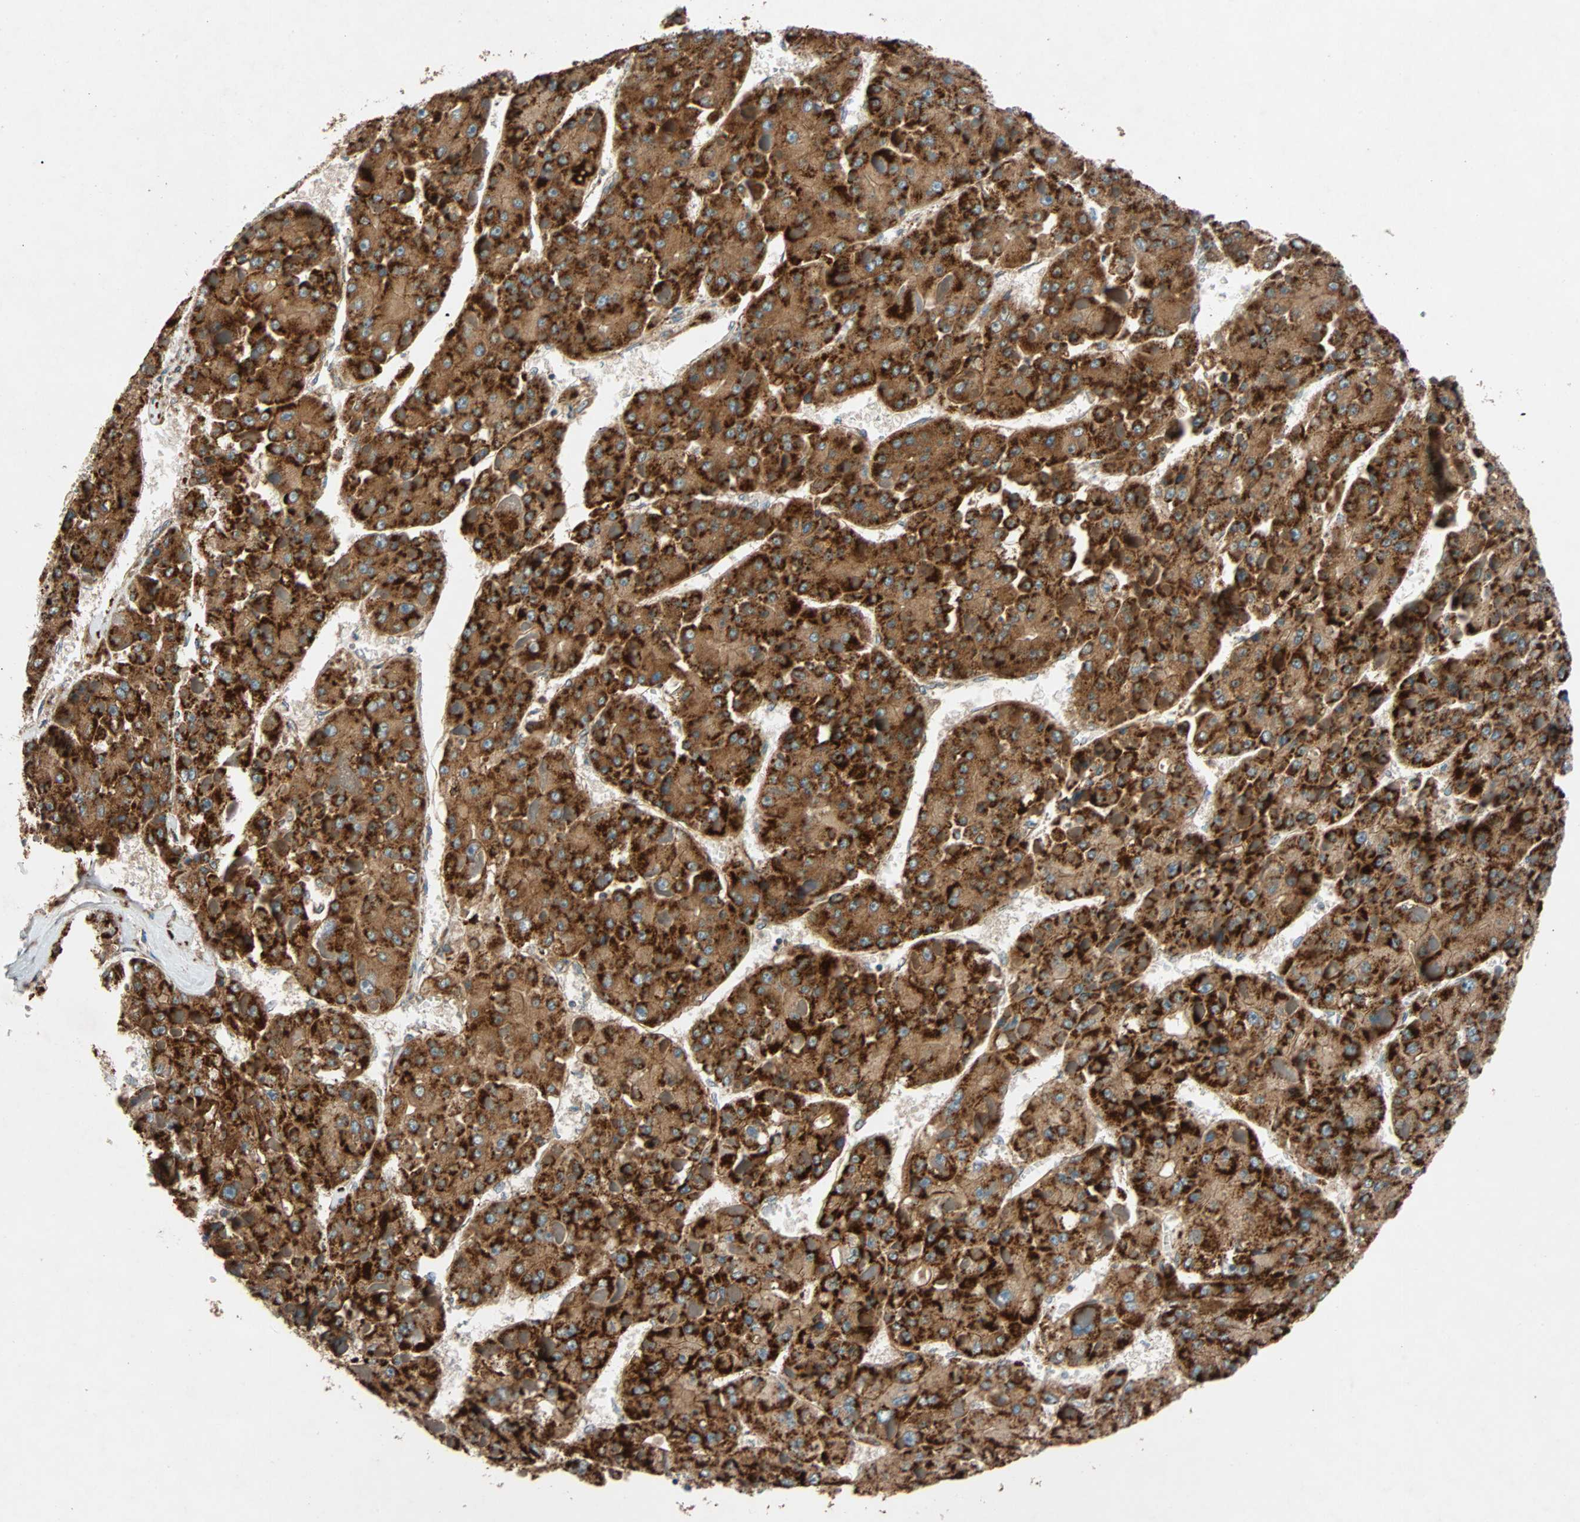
{"staining": {"intensity": "strong", "quantity": ">75%", "location": "cytoplasmic/membranous"}, "tissue": "liver cancer", "cell_type": "Tumor cells", "image_type": "cancer", "snomed": [{"axis": "morphology", "description": "Carcinoma, Hepatocellular, NOS"}, {"axis": "topography", "description": "Liver"}], "caption": "Immunohistochemical staining of liver cancer reveals high levels of strong cytoplasmic/membranous expression in approximately >75% of tumor cells.", "gene": "PHYH", "patient": {"sex": "female", "age": 73}}